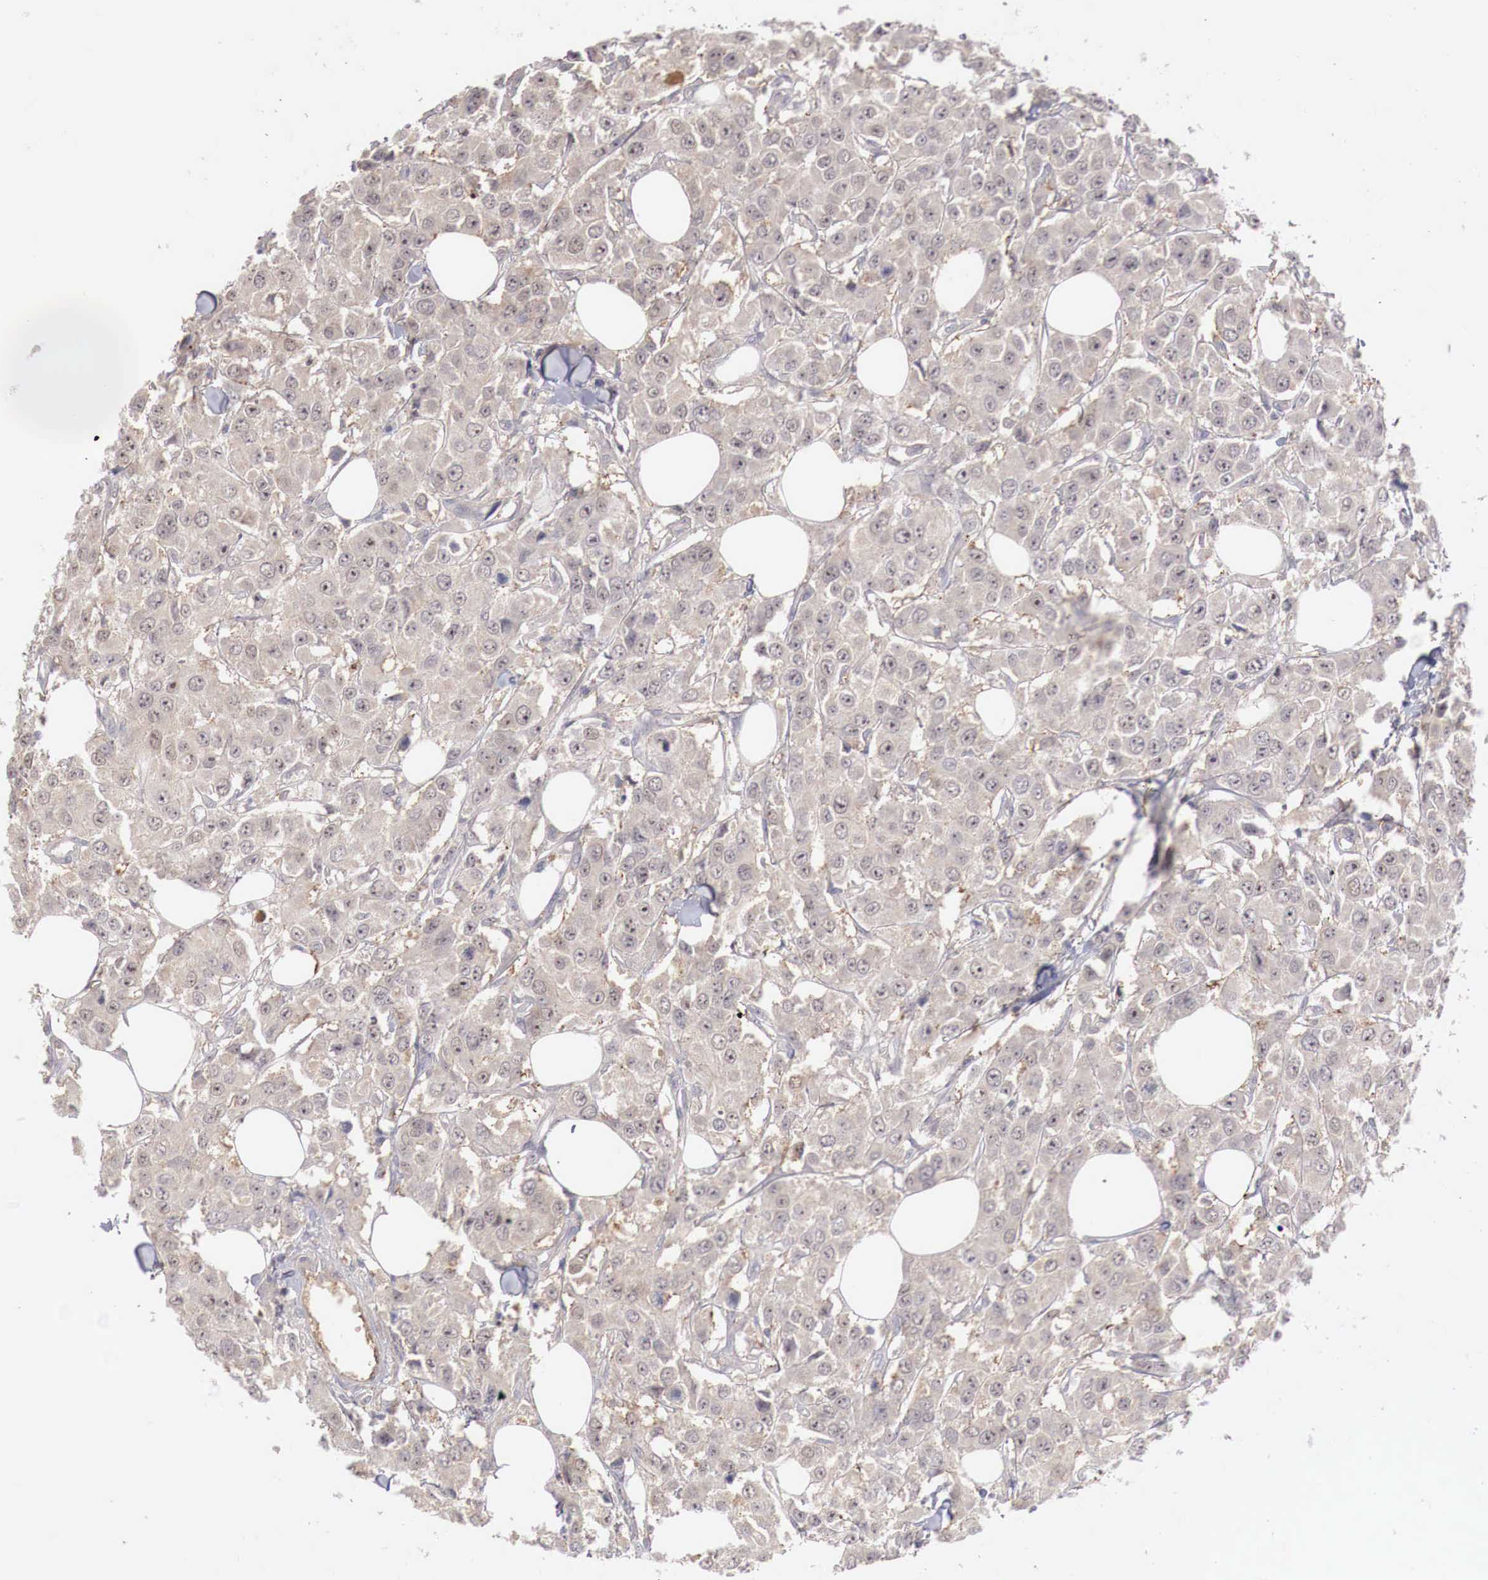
{"staining": {"intensity": "weak", "quantity": "25%-75%", "location": "cytoplasmic/membranous"}, "tissue": "breast cancer", "cell_type": "Tumor cells", "image_type": "cancer", "snomed": [{"axis": "morphology", "description": "Duct carcinoma"}, {"axis": "topography", "description": "Breast"}], "caption": "Breast cancer (infiltrating ductal carcinoma) was stained to show a protein in brown. There is low levels of weak cytoplasmic/membranous expression in about 25%-75% of tumor cells.", "gene": "GATA1", "patient": {"sex": "female", "age": 58}}